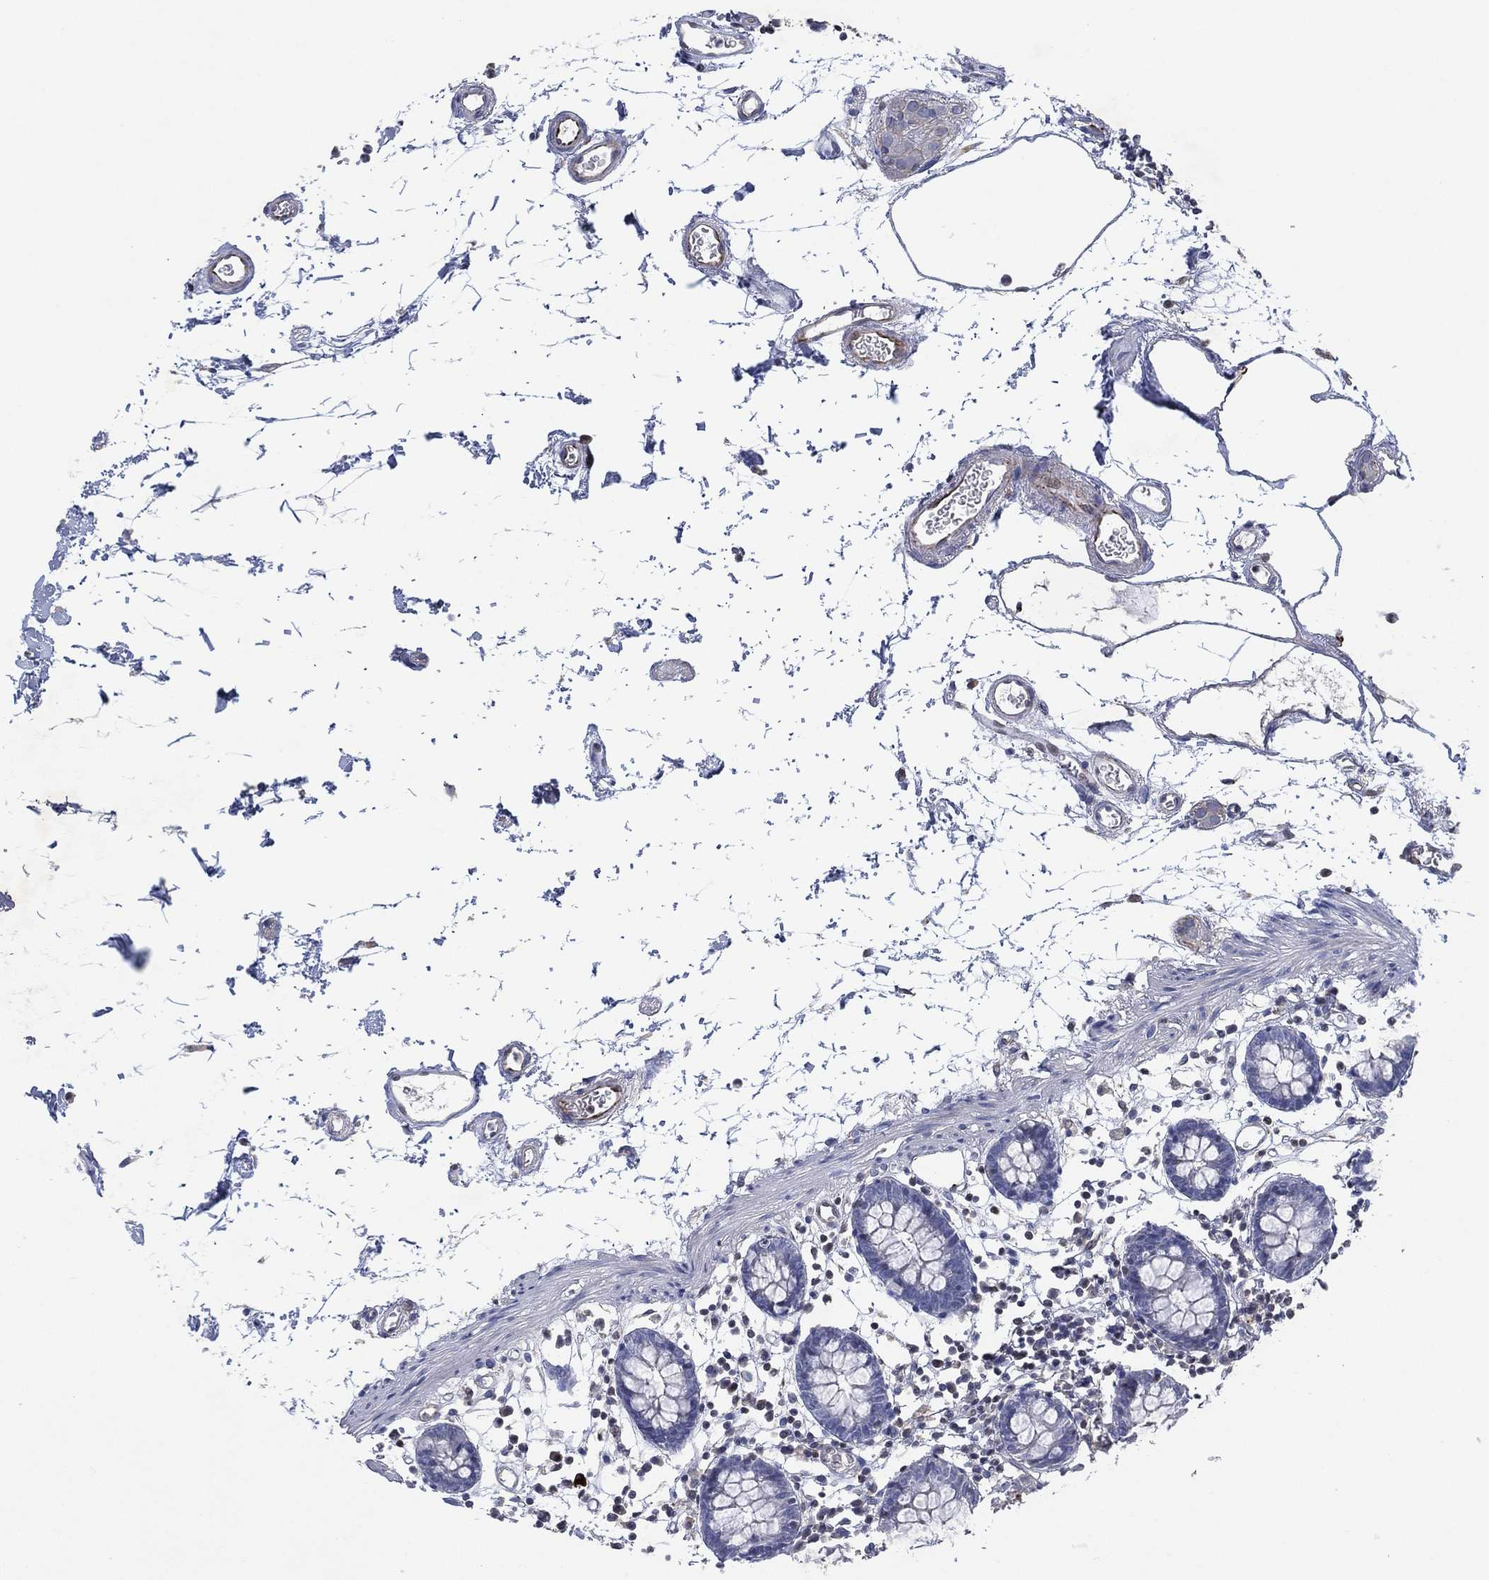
{"staining": {"intensity": "moderate", "quantity": "<25%", "location": "cytoplasmic/membranous"}, "tissue": "colon", "cell_type": "Endothelial cells", "image_type": "normal", "snomed": [{"axis": "morphology", "description": "Normal tissue, NOS"}, {"axis": "topography", "description": "Colon"}], "caption": "This micrograph displays immunohistochemistry staining of normal human colon, with low moderate cytoplasmic/membranous staining in approximately <25% of endothelial cells.", "gene": "FLI1", "patient": {"sex": "female", "age": 84}}